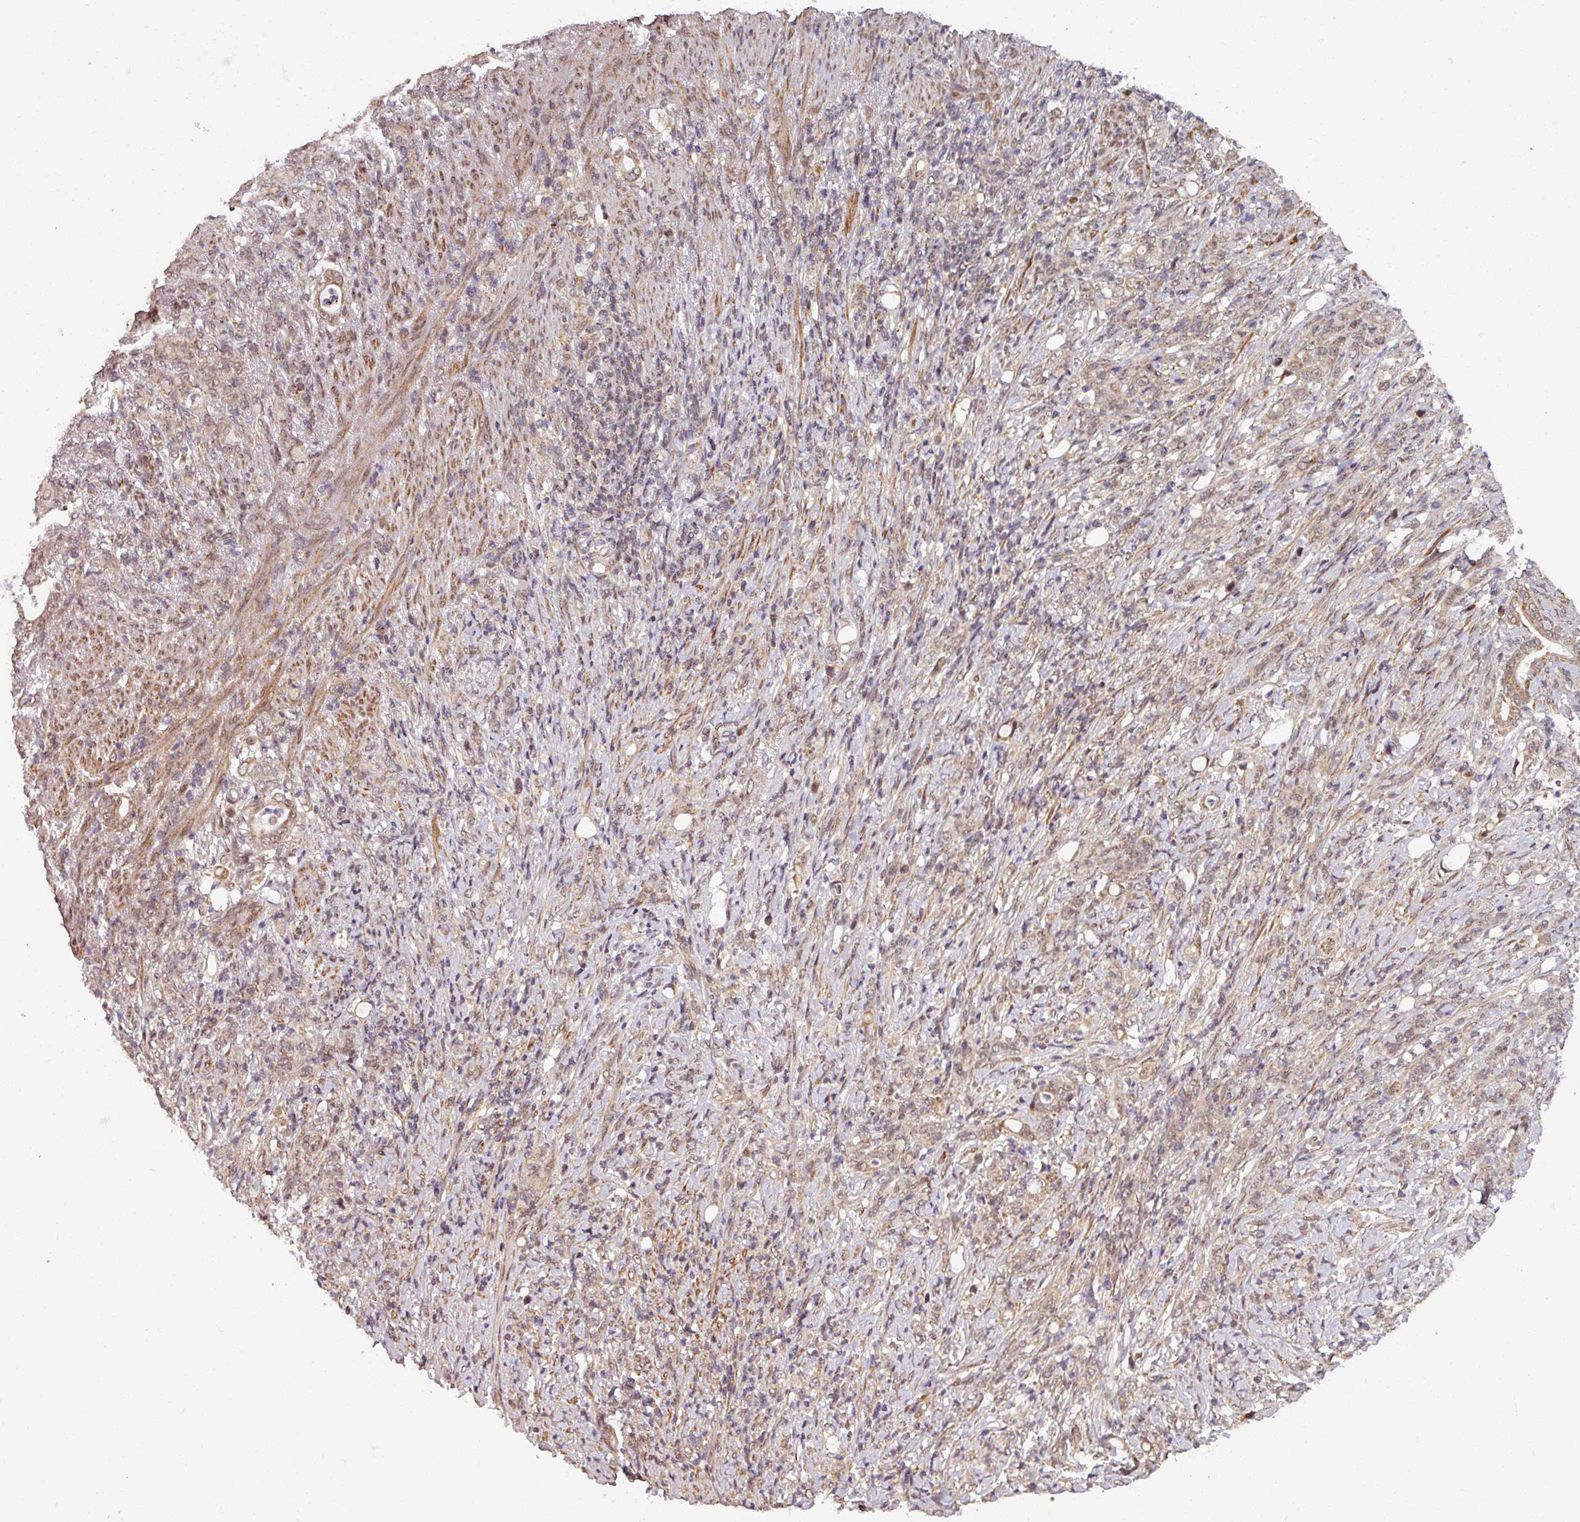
{"staining": {"intensity": "weak", "quantity": "25%-75%", "location": "cytoplasmic/membranous,nuclear"}, "tissue": "stomach cancer", "cell_type": "Tumor cells", "image_type": "cancer", "snomed": [{"axis": "morphology", "description": "Normal tissue, NOS"}, {"axis": "morphology", "description": "Adenocarcinoma, NOS"}, {"axis": "topography", "description": "Stomach"}], "caption": "Stomach cancer (adenocarcinoma) tissue demonstrates weak cytoplasmic/membranous and nuclear positivity in about 25%-75% of tumor cells", "gene": "SWI5", "patient": {"sex": "female", "age": 79}}